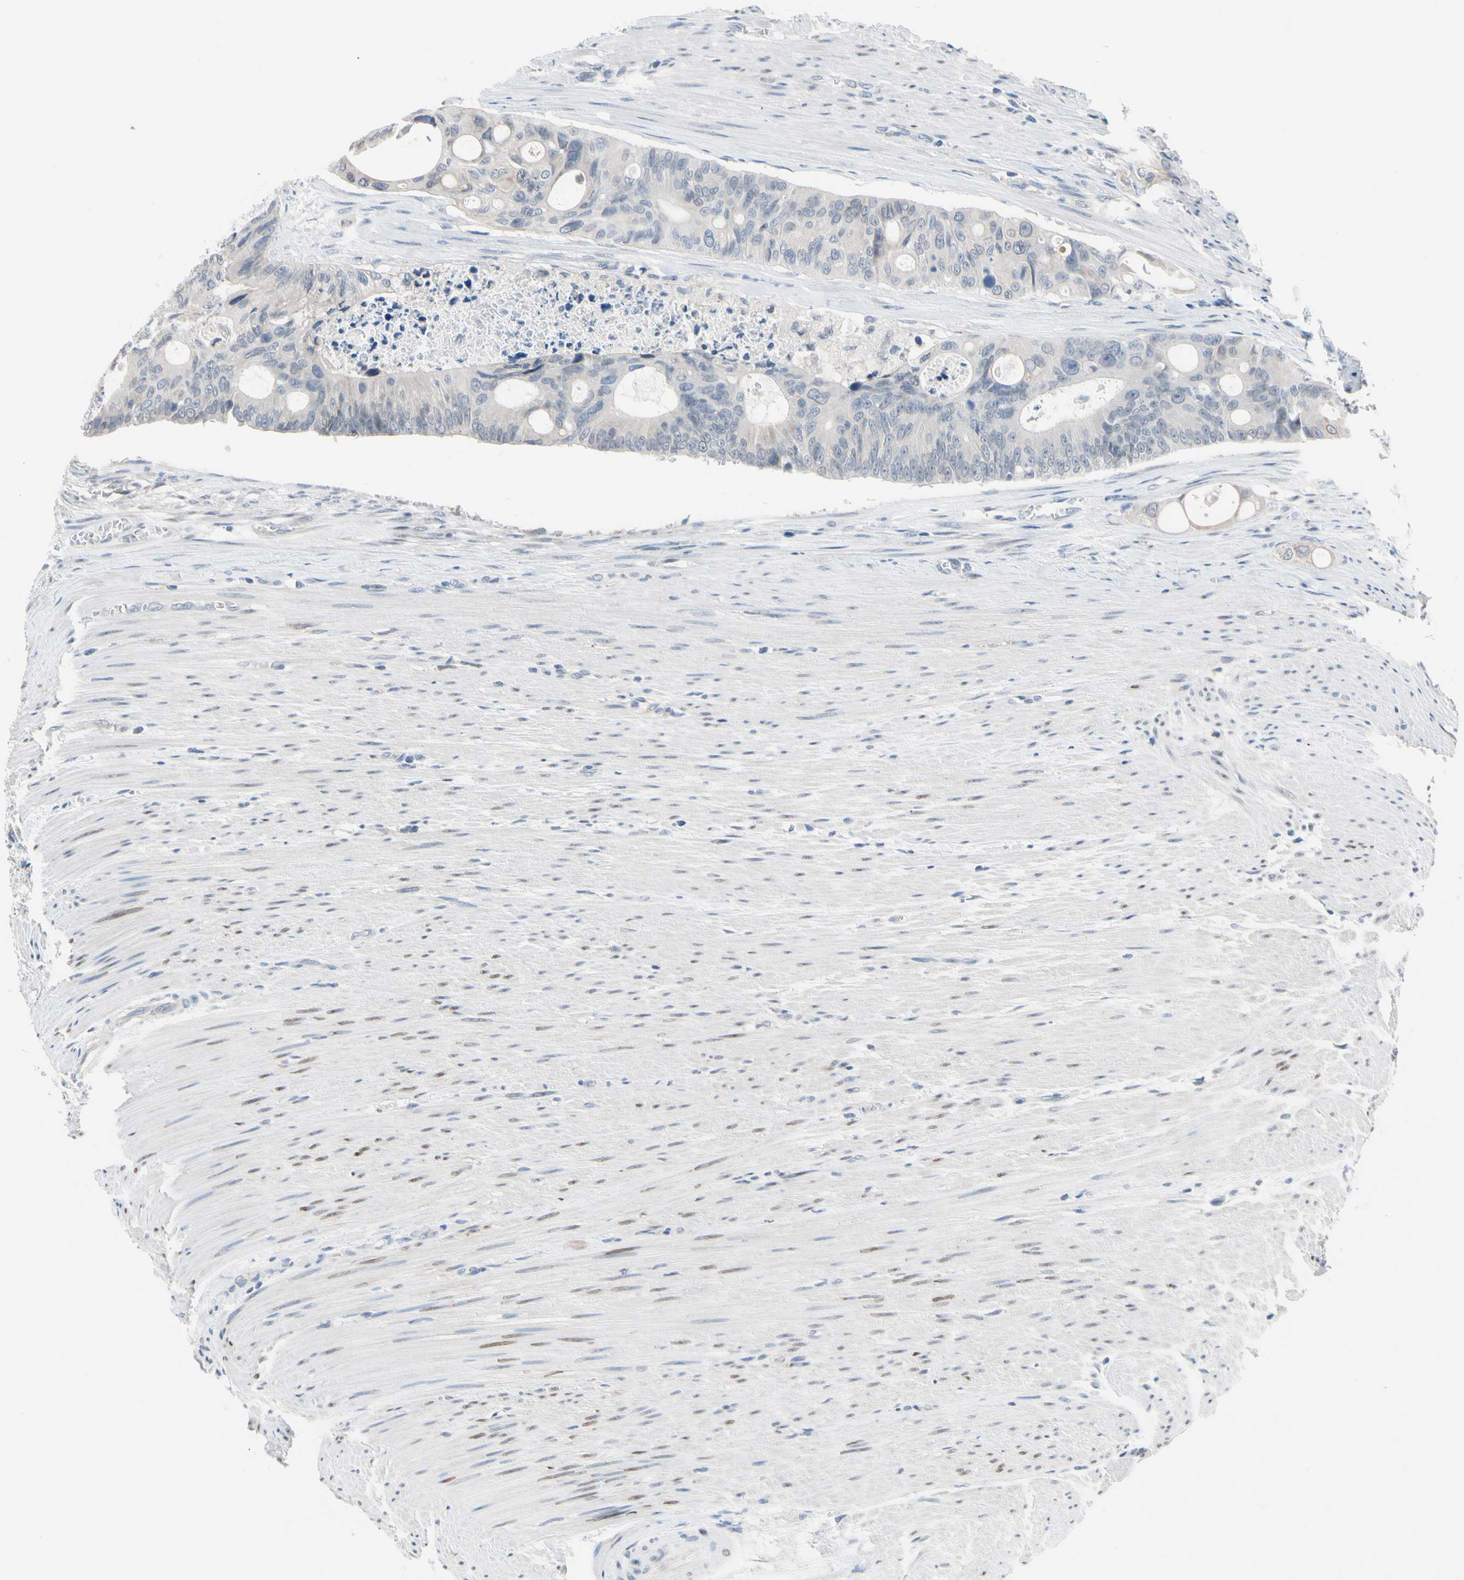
{"staining": {"intensity": "negative", "quantity": "none", "location": "none"}, "tissue": "colorectal cancer", "cell_type": "Tumor cells", "image_type": "cancer", "snomed": [{"axis": "morphology", "description": "Adenocarcinoma, NOS"}, {"axis": "topography", "description": "Colon"}], "caption": "Image shows no protein positivity in tumor cells of colorectal cancer (adenocarcinoma) tissue.", "gene": "CNDP1", "patient": {"sex": "female", "age": 57}}